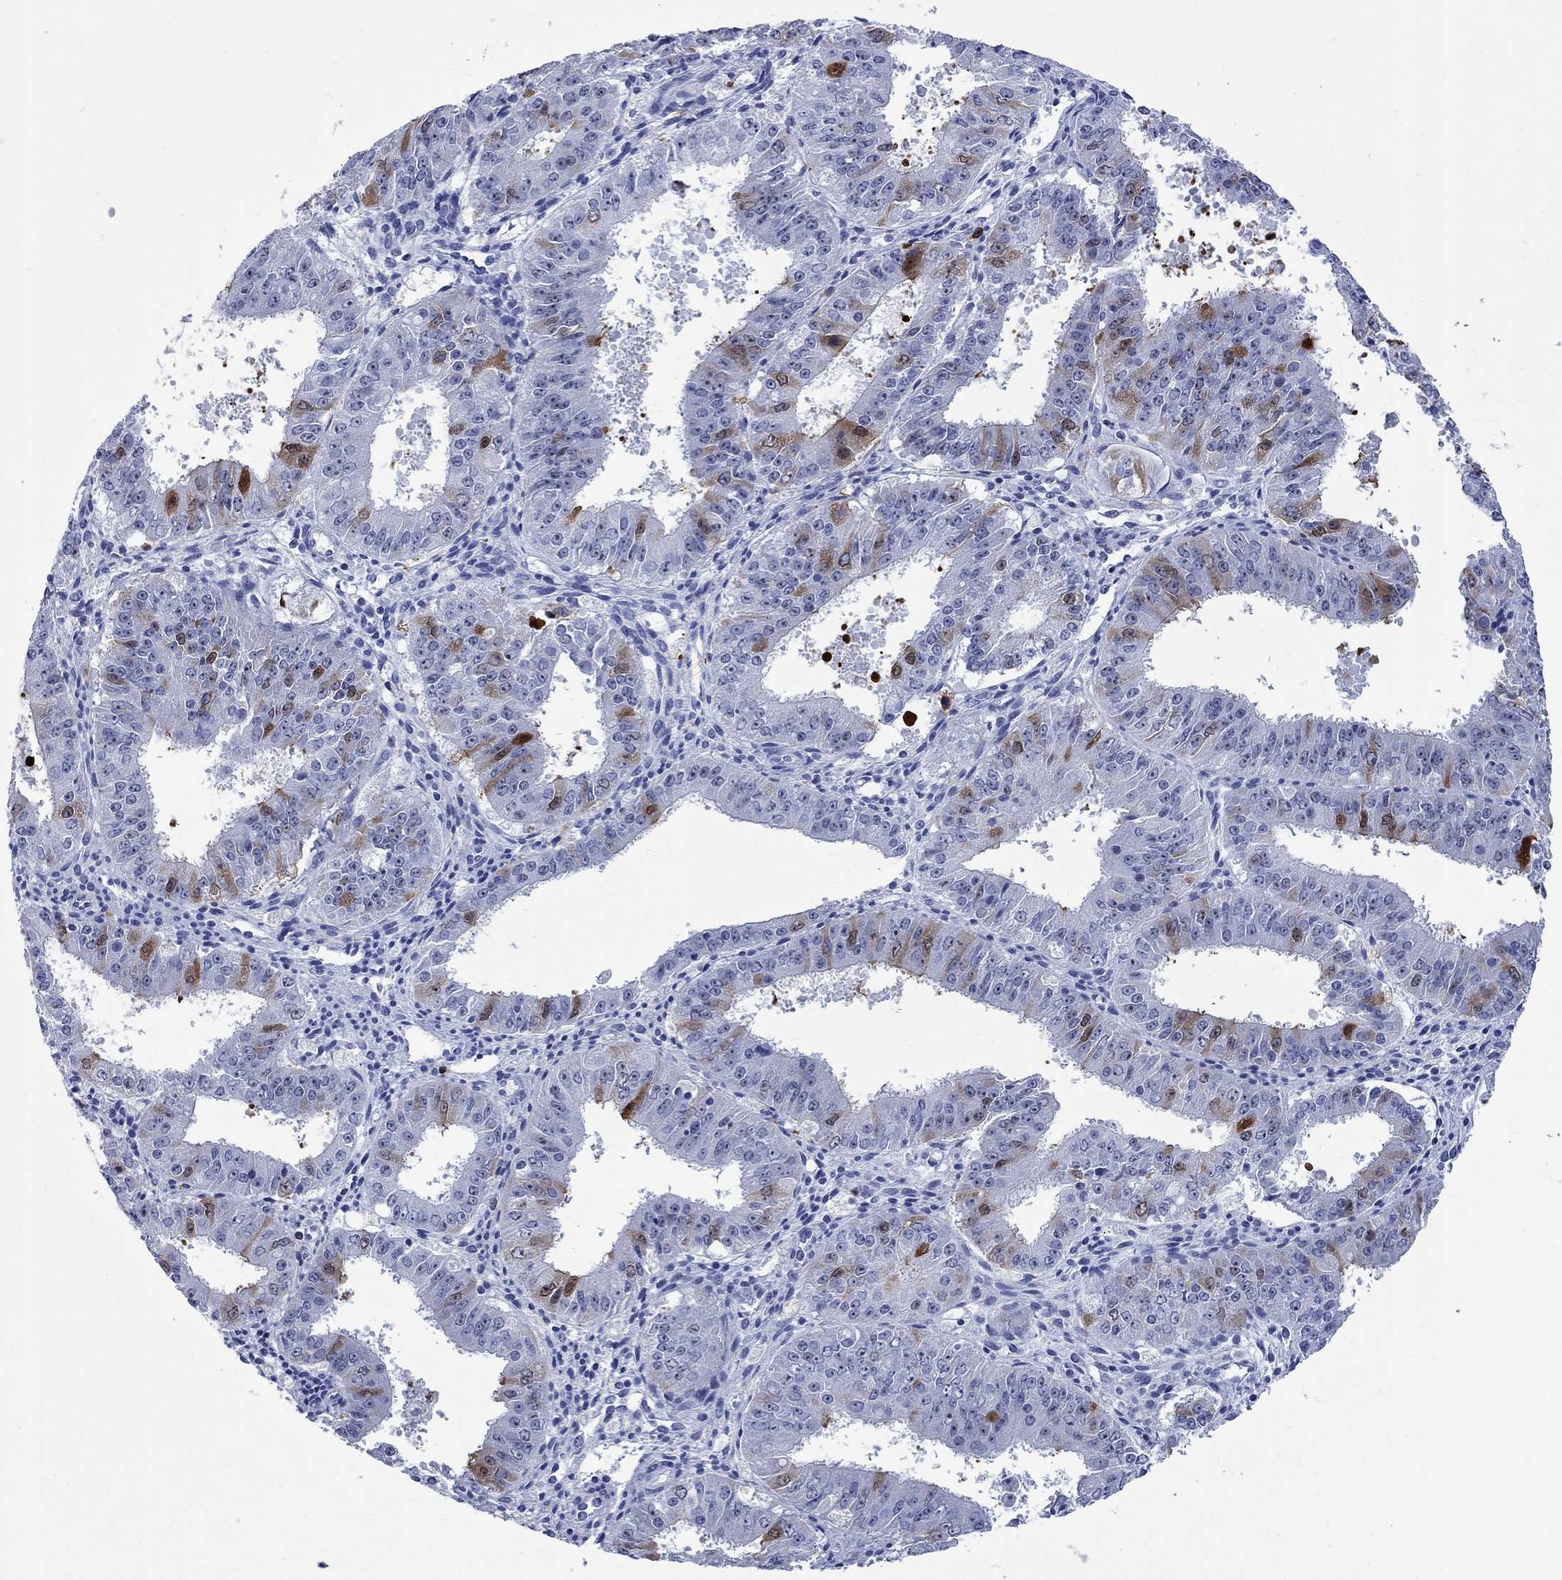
{"staining": {"intensity": "strong", "quantity": "<25%", "location": "cytoplasmic/membranous"}, "tissue": "ovarian cancer", "cell_type": "Tumor cells", "image_type": "cancer", "snomed": [{"axis": "morphology", "description": "Carcinoma, endometroid"}, {"axis": "topography", "description": "Ovary"}], "caption": "Strong cytoplasmic/membranous positivity is identified in about <25% of tumor cells in ovarian cancer. Ihc stains the protein in brown and the nuclei are stained blue.", "gene": "TACC3", "patient": {"sex": "female", "age": 42}}